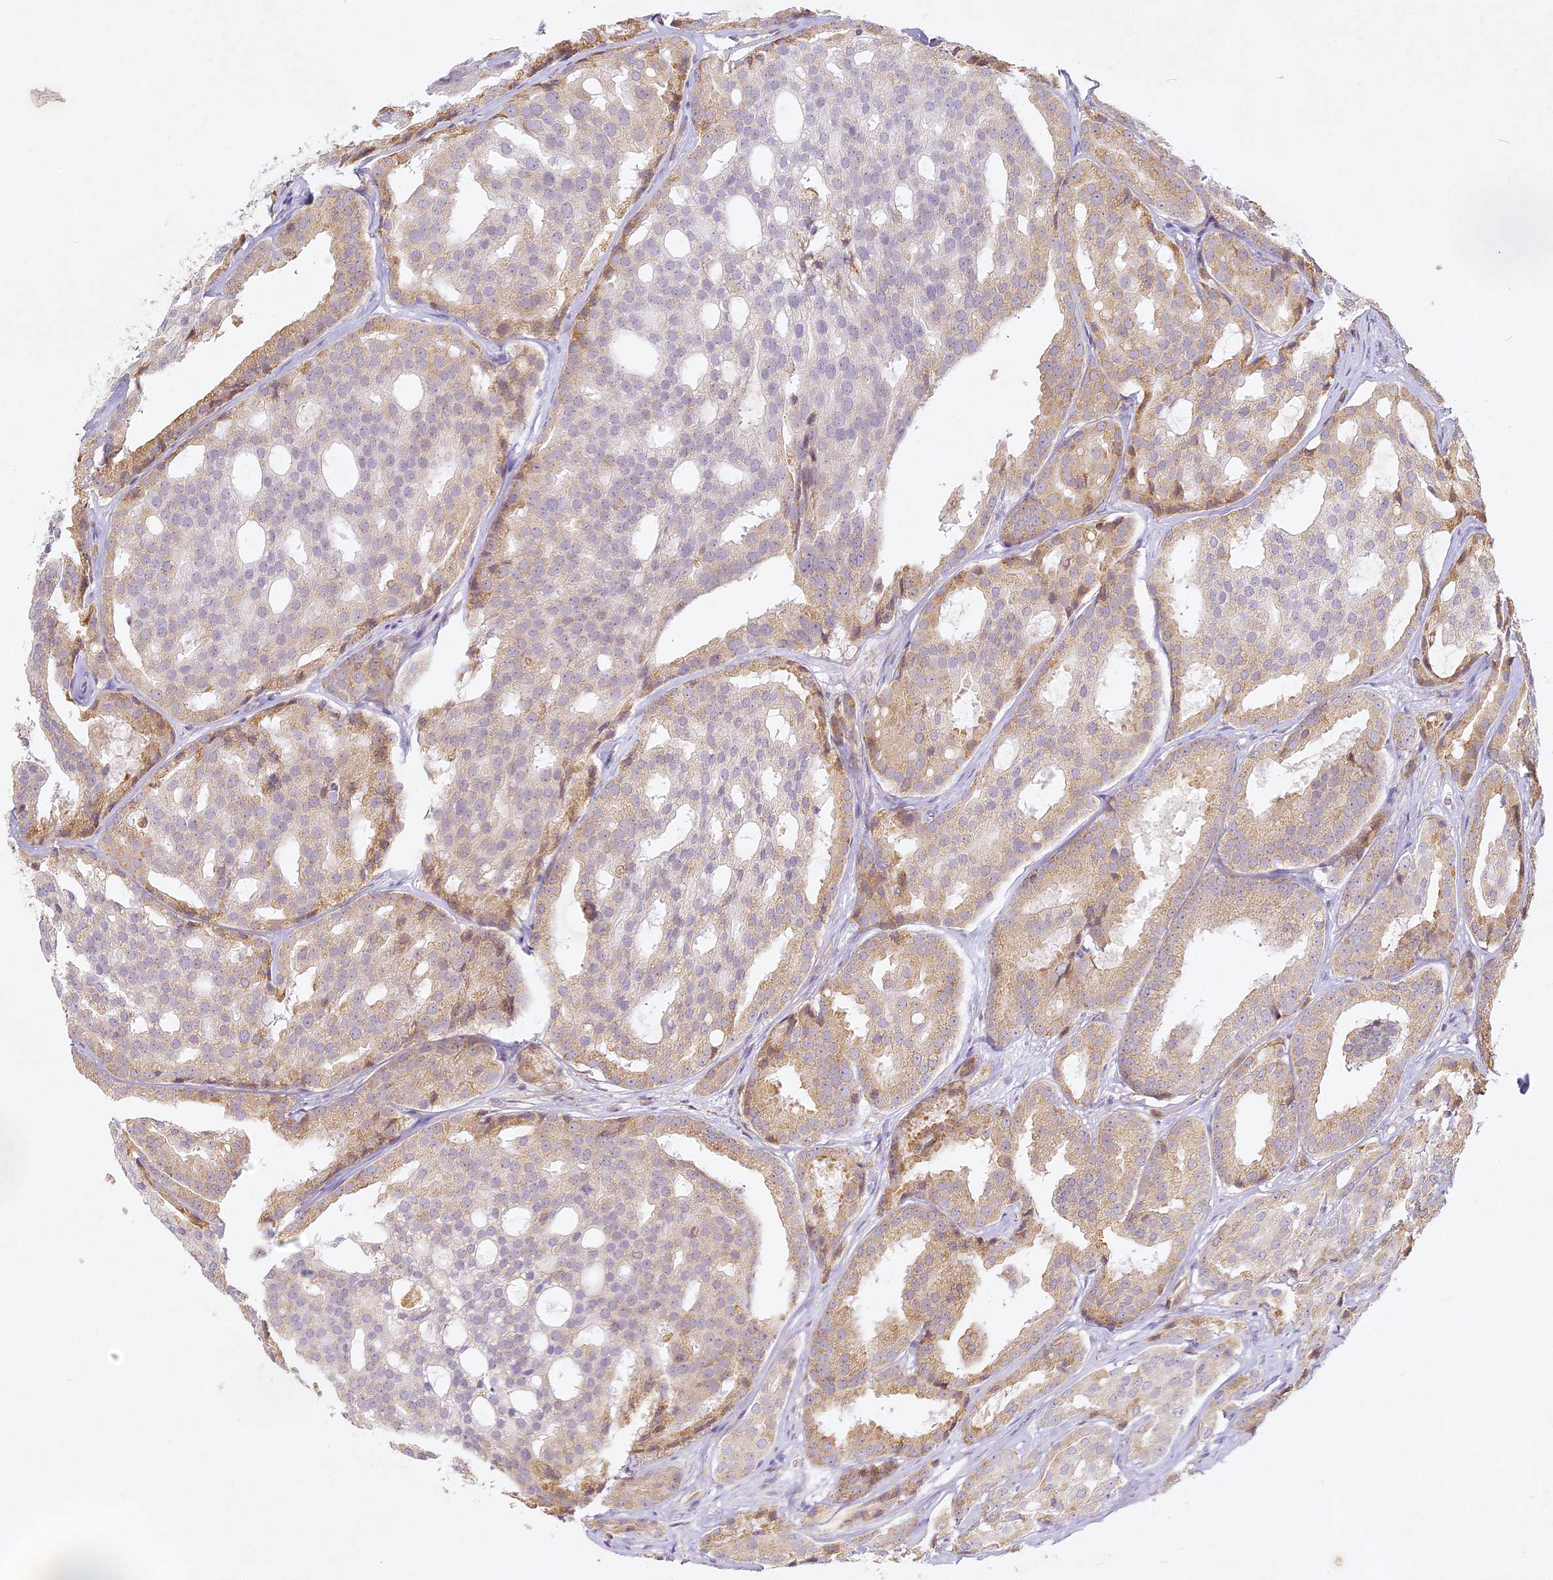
{"staining": {"intensity": "weak", "quantity": "25%-75%", "location": "cytoplasmic/membranous"}, "tissue": "prostate cancer", "cell_type": "Tumor cells", "image_type": "cancer", "snomed": [{"axis": "morphology", "description": "Adenocarcinoma, High grade"}, {"axis": "topography", "description": "Prostate"}], "caption": "Protein staining of high-grade adenocarcinoma (prostate) tissue exhibits weak cytoplasmic/membranous staining in approximately 25%-75% of tumor cells. The staining was performed using DAB (3,3'-diaminobenzidine) to visualize the protein expression in brown, while the nuclei were stained in blue with hematoxylin (Magnification: 20x).", "gene": "SLC30A5", "patient": {"sex": "male", "age": 64}}